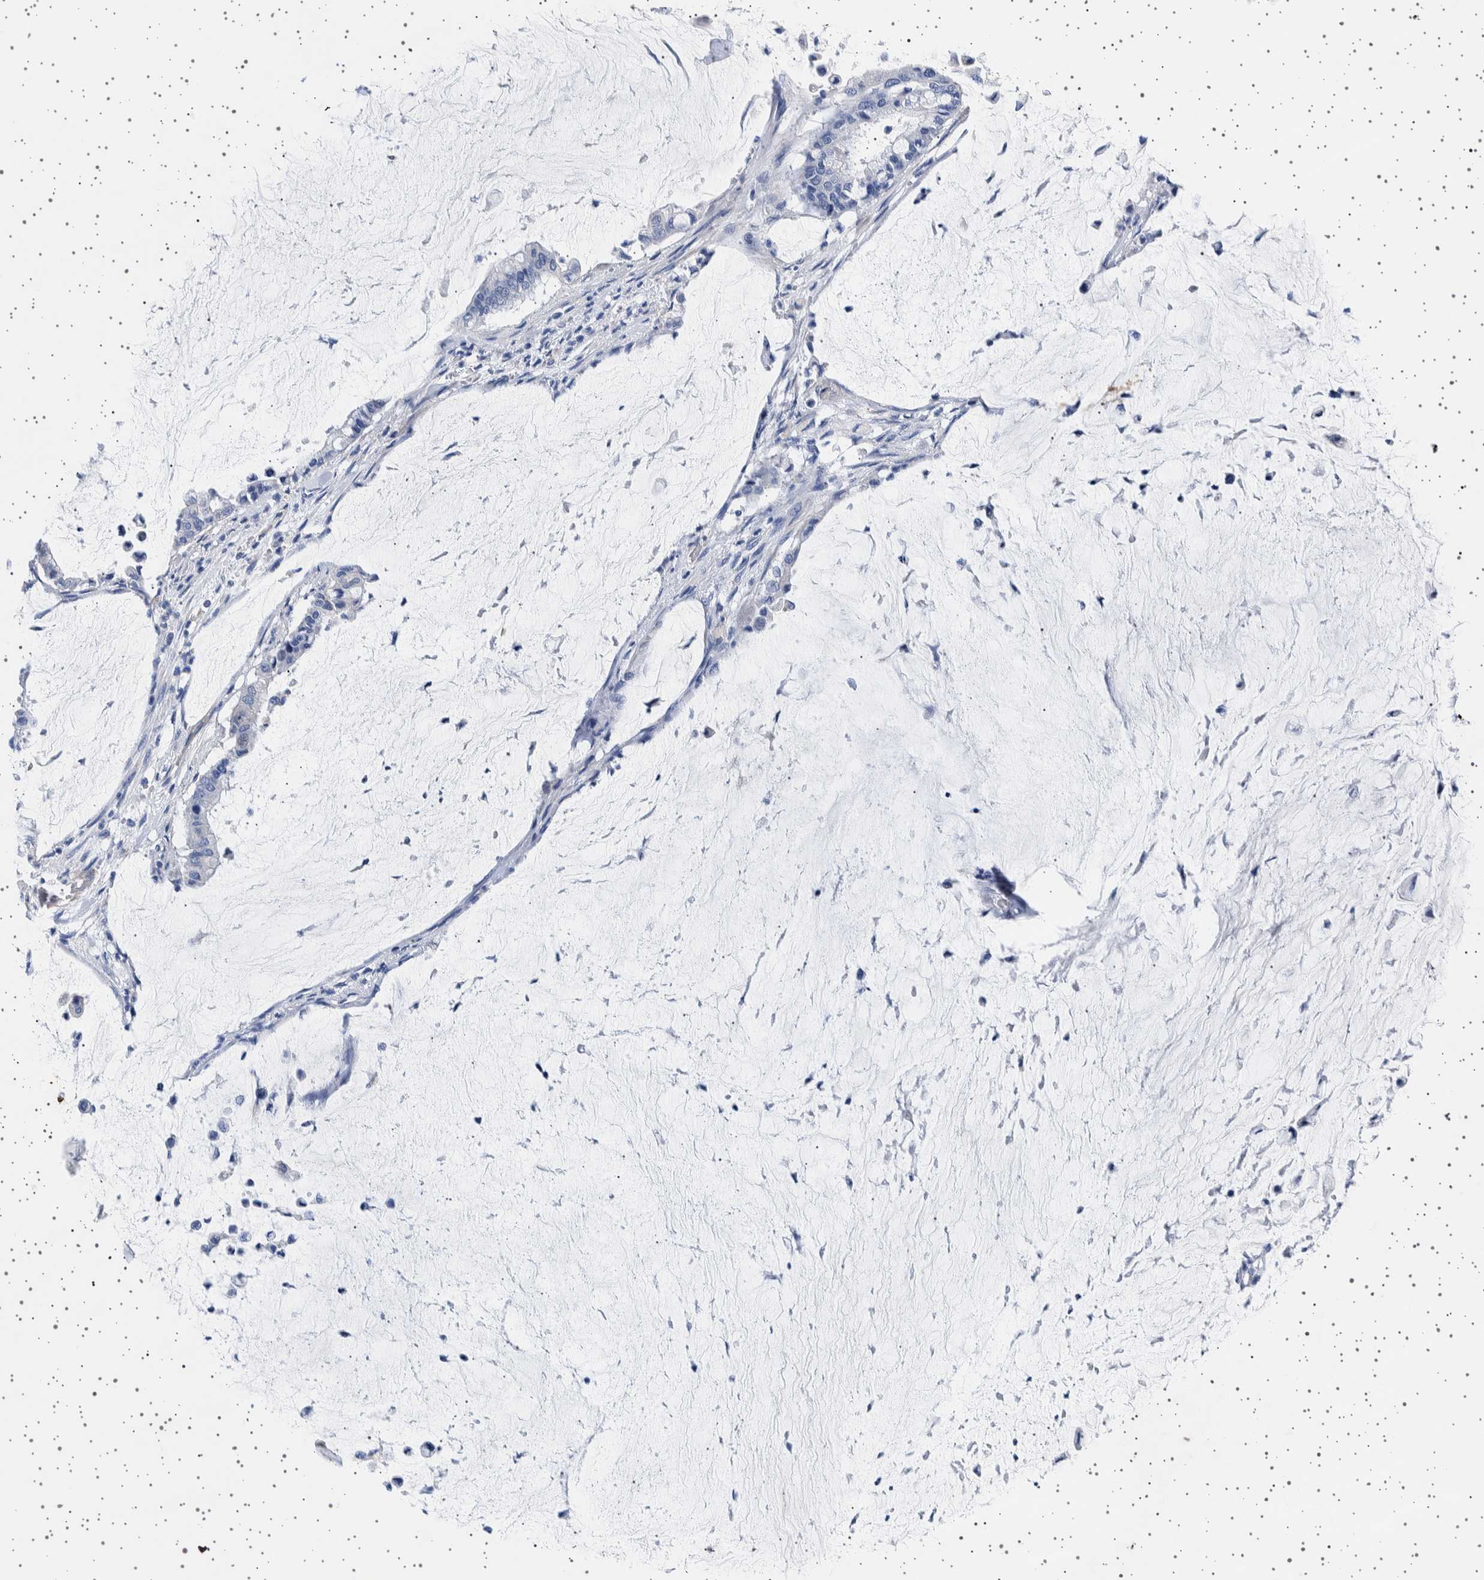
{"staining": {"intensity": "negative", "quantity": "none", "location": "none"}, "tissue": "pancreatic cancer", "cell_type": "Tumor cells", "image_type": "cancer", "snomed": [{"axis": "morphology", "description": "Adenocarcinoma, NOS"}, {"axis": "topography", "description": "Pancreas"}], "caption": "Human pancreatic cancer (adenocarcinoma) stained for a protein using IHC reveals no staining in tumor cells.", "gene": "SEPTIN4", "patient": {"sex": "male", "age": 41}}